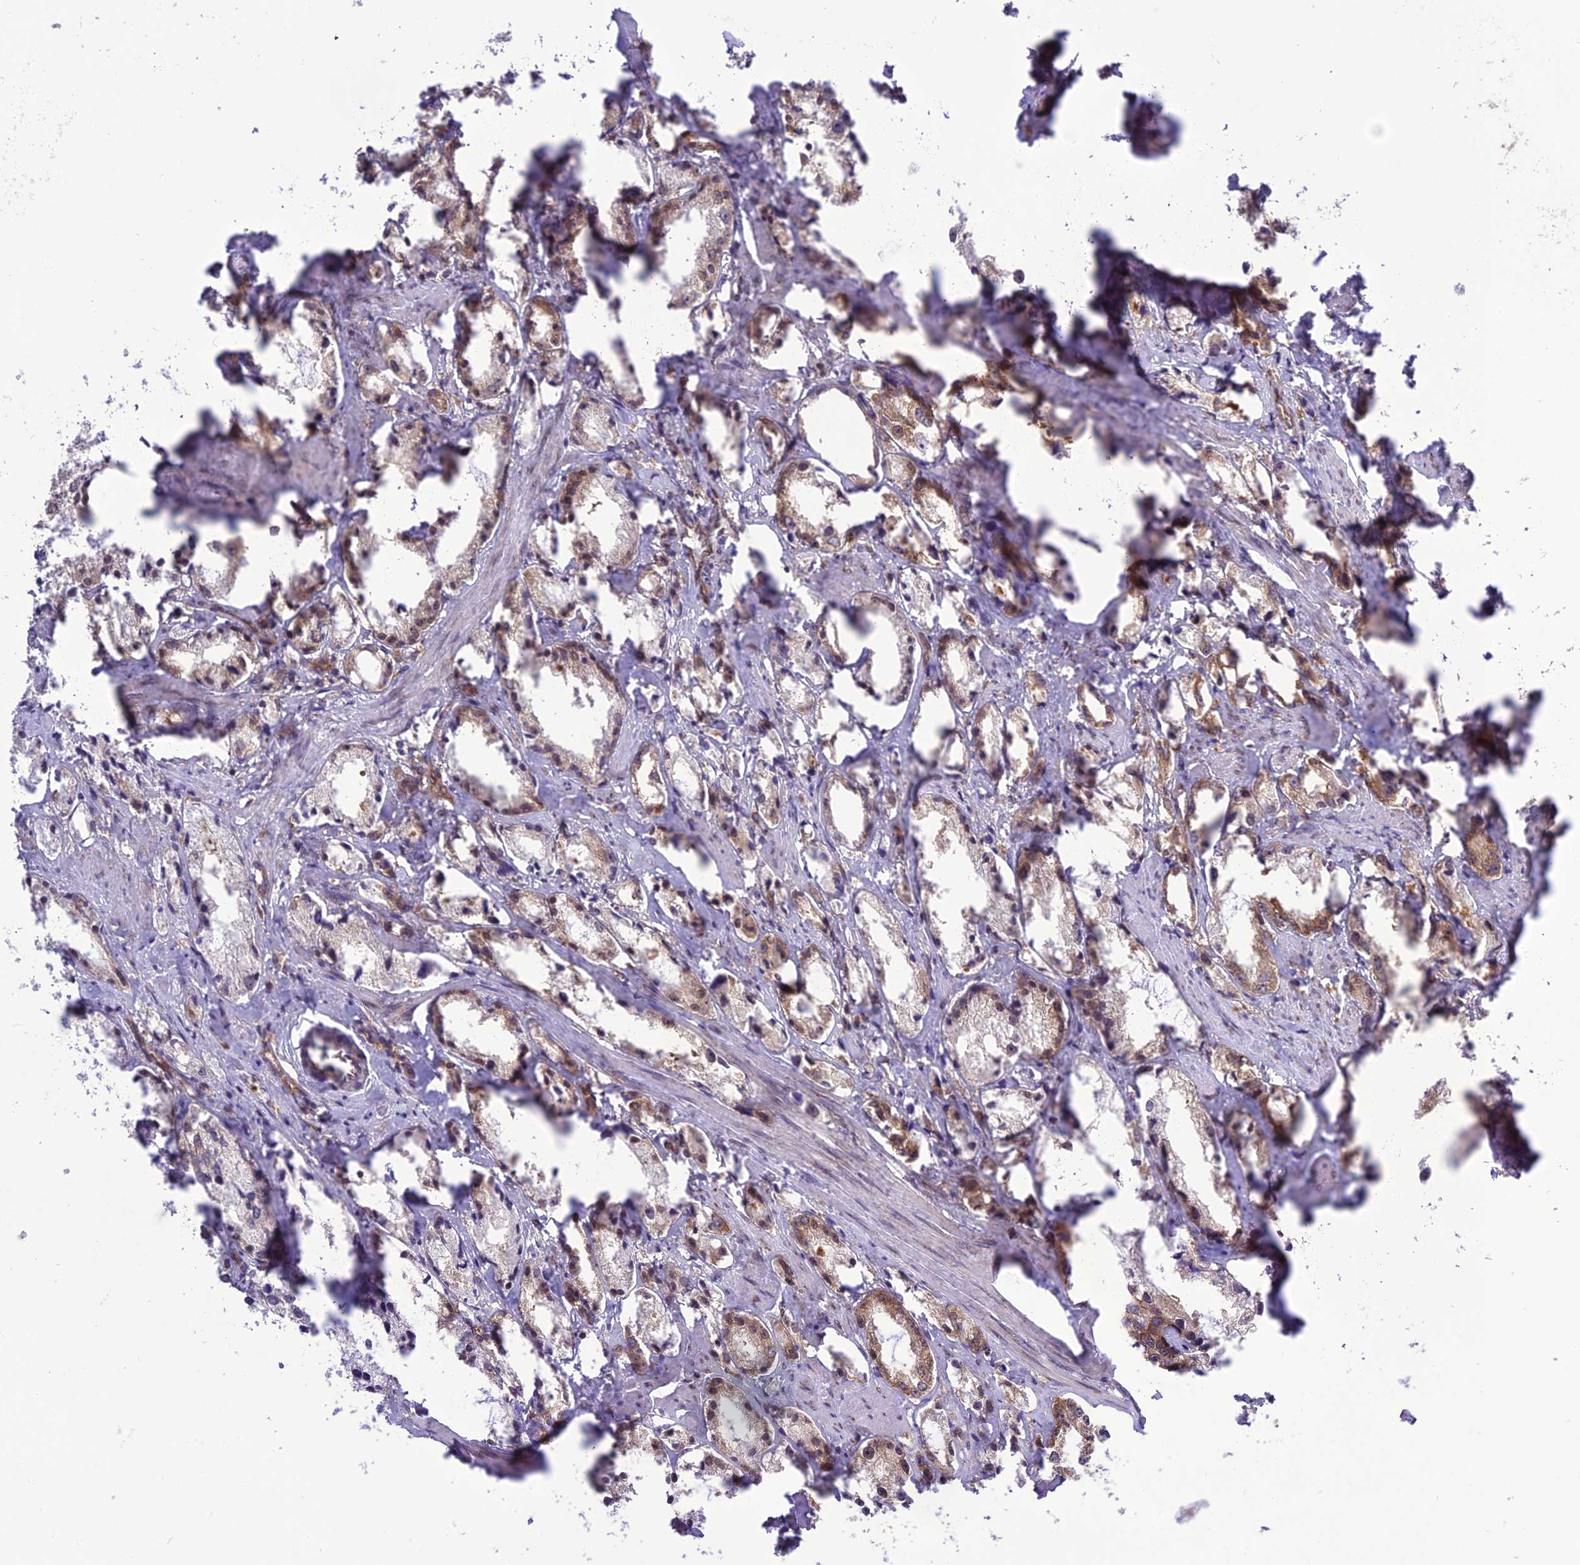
{"staining": {"intensity": "moderate", "quantity": "<25%", "location": "cytoplasmic/membranous"}, "tissue": "prostate cancer", "cell_type": "Tumor cells", "image_type": "cancer", "snomed": [{"axis": "morphology", "description": "Adenocarcinoma, High grade"}, {"axis": "topography", "description": "Prostate"}], "caption": "Protein staining of prostate adenocarcinoma (high-grade) tissue demonstrates moderate cytoplasmic/membranous staining in about <25% of tumor cells.", "gene": "DHCR7", "patient": {"sex": "male", "age": 66}}